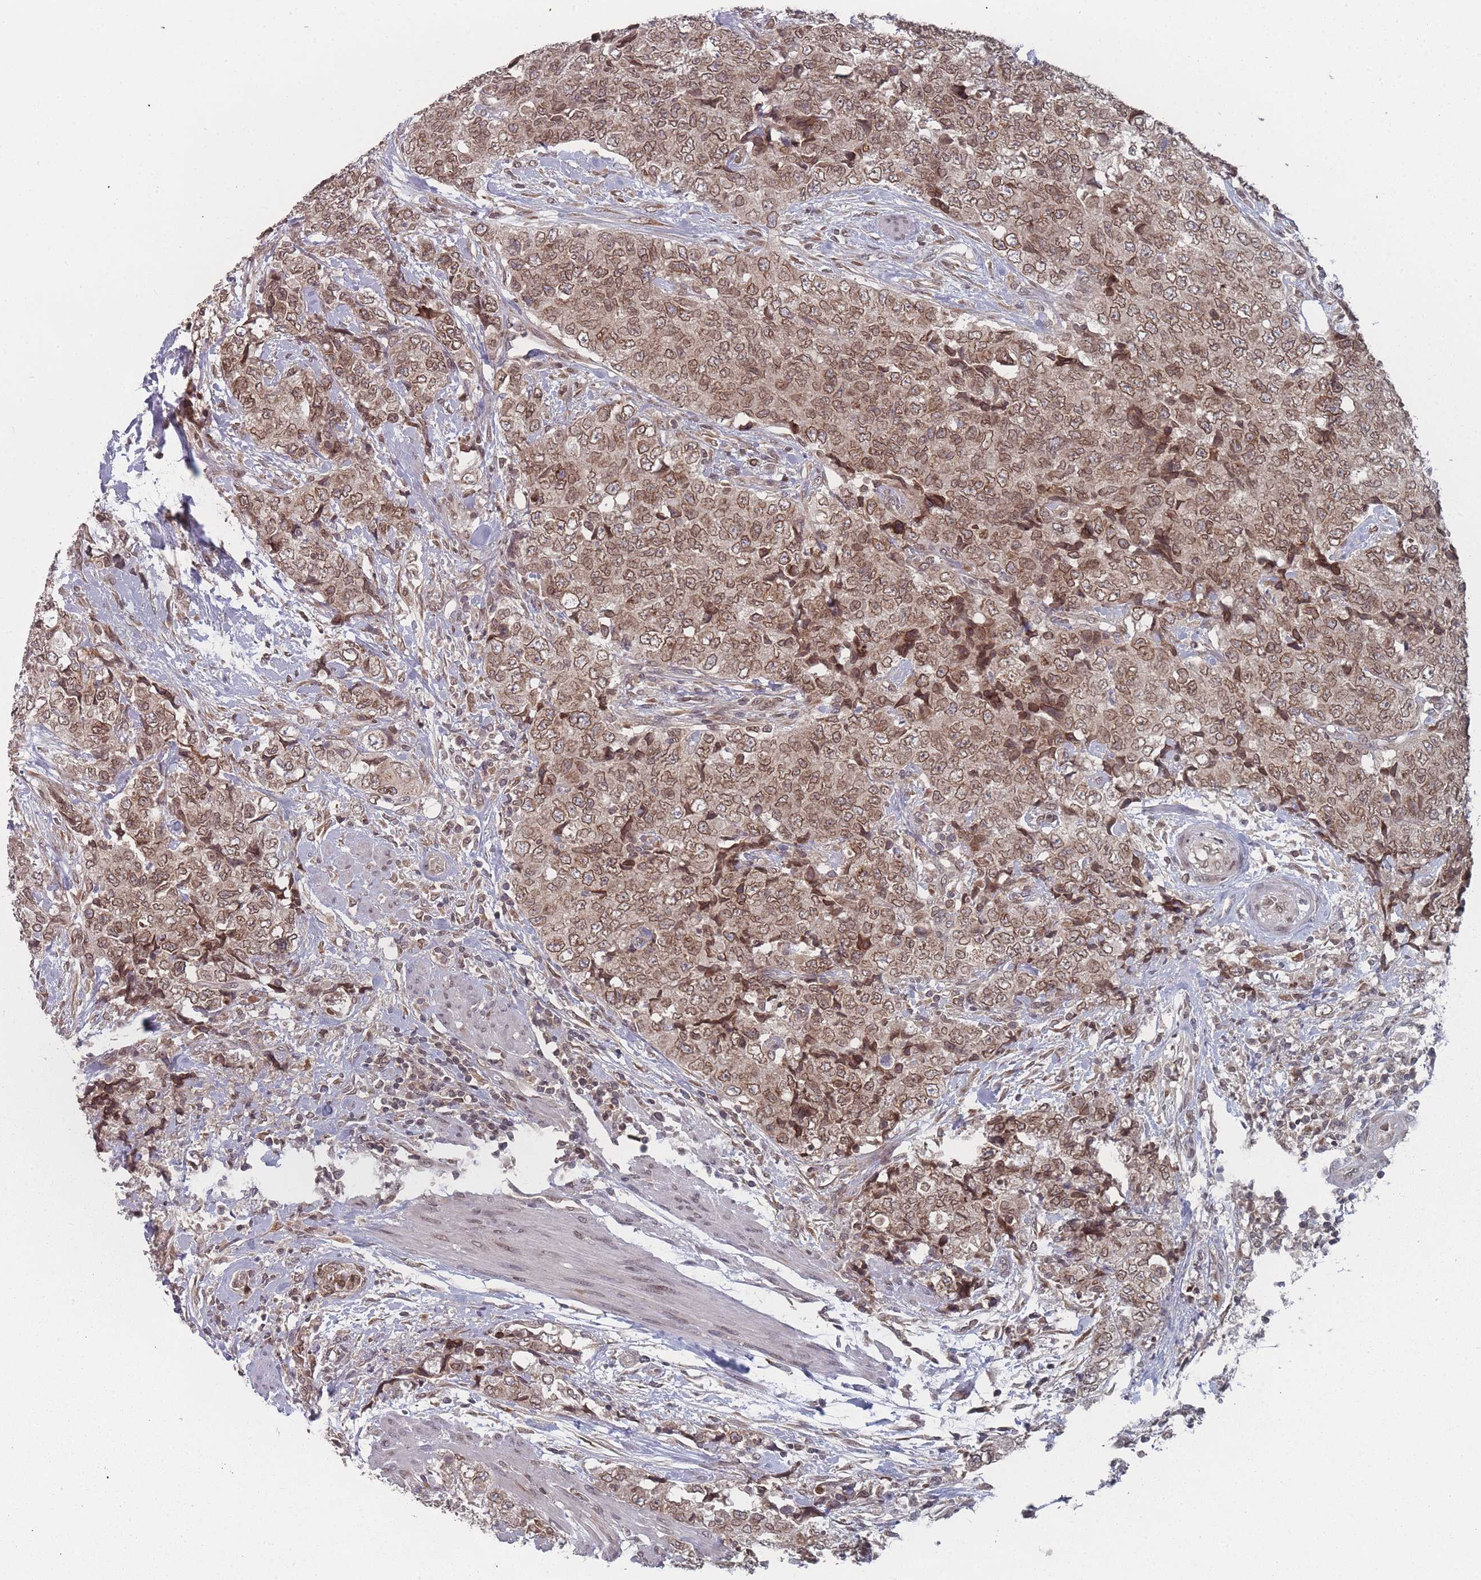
{"staining": {"intensity": "moderate", "quantity": ">75%", "location": "cytoplasmic/membranous,nuclear"}, "tissue": "urothelial cancer", "cell_type": "Tumor cells", "image_type": "cancer", "snomed": [{"axis": "morphology", "description": "Urothelial carcinoma, High grade"}, {"axis": "topography", "description": "Urinary bladder"}], "caption": "Protein expression analysis of human urothelial cancer reveals moderate cytoplasmic/membranous and nuclear expression in about >75% of tumor cells.", "gene": "TBC1D25", "patient": {"sex": "female", "age": 78}}